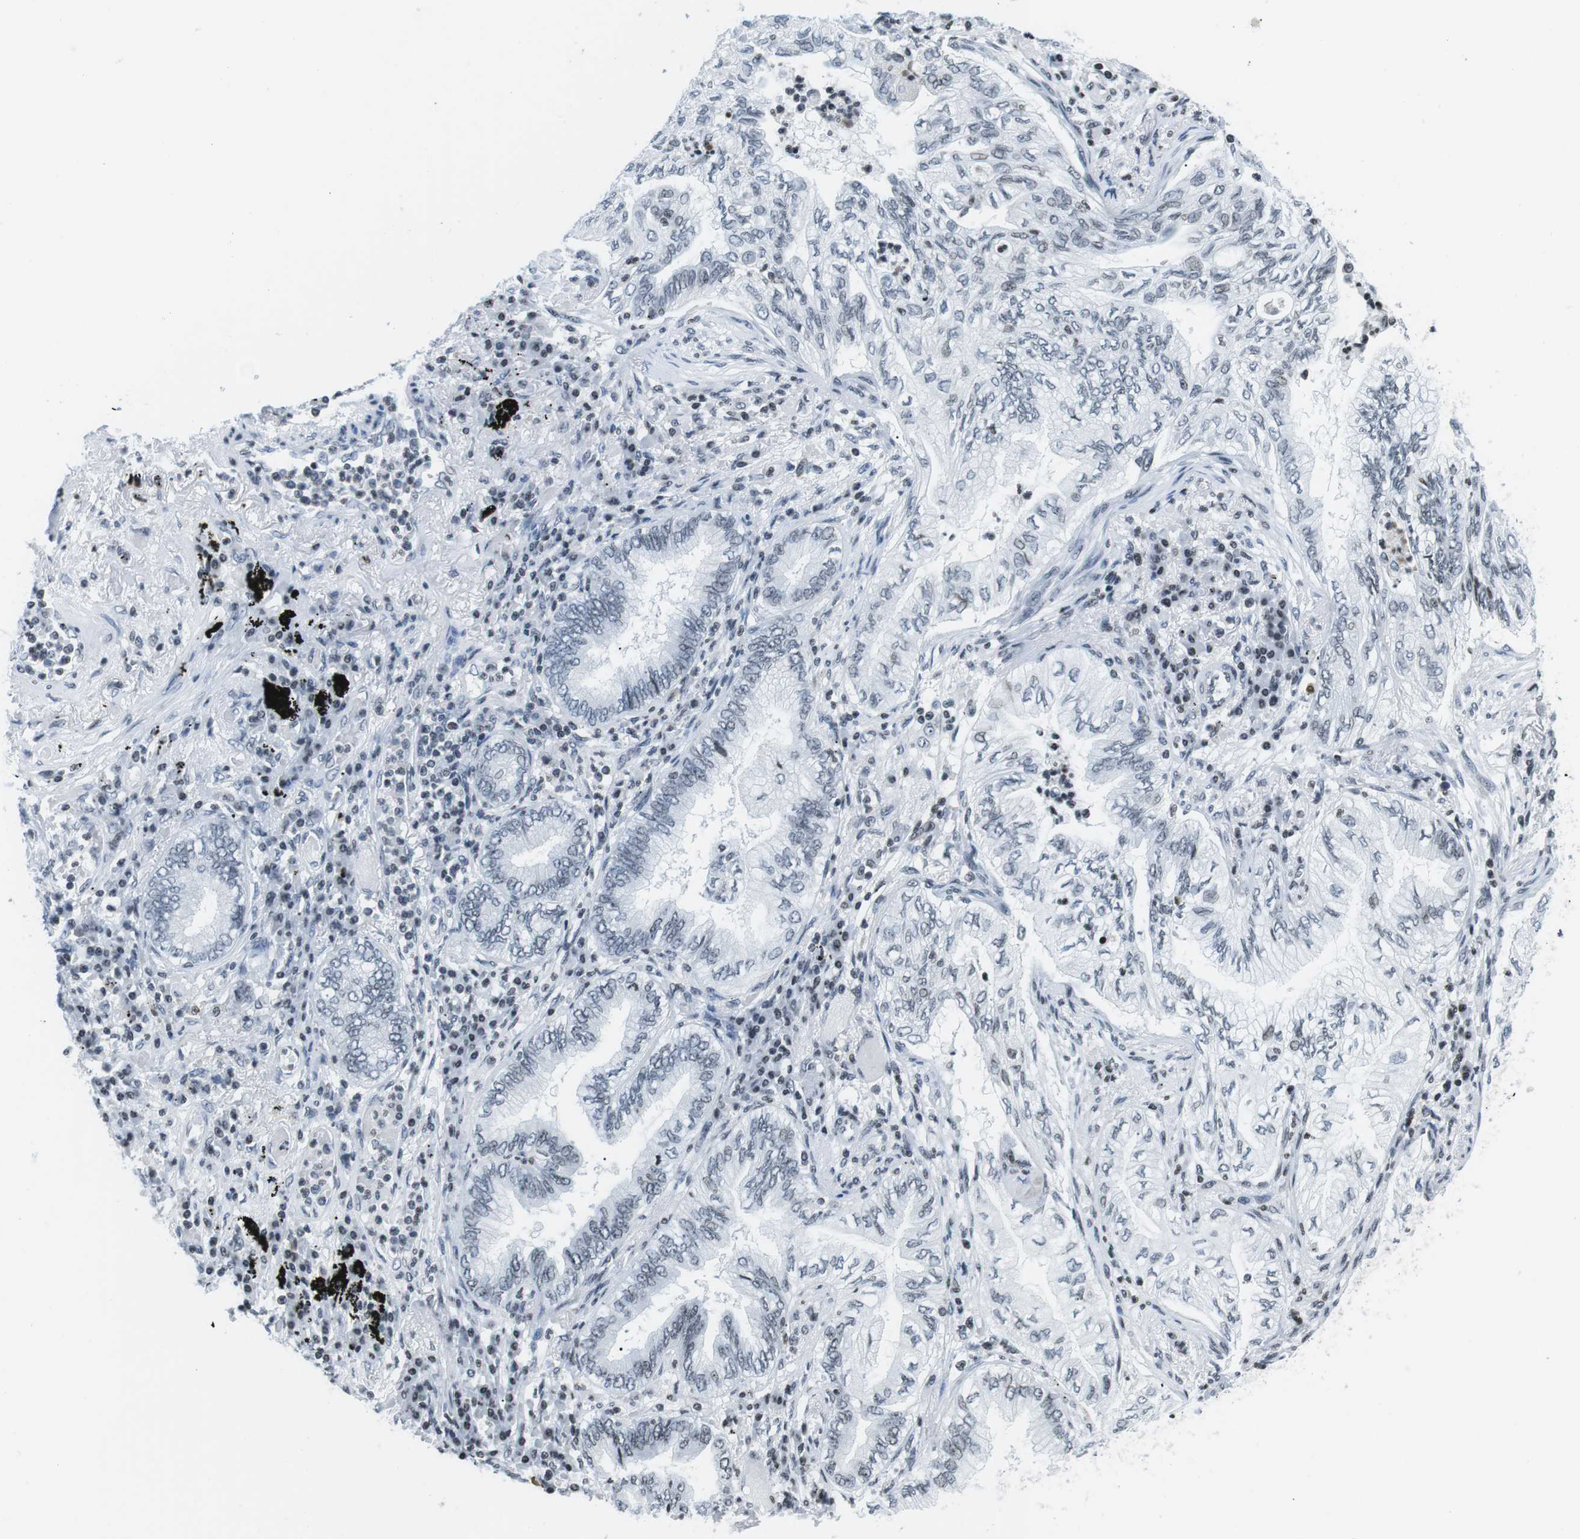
{"staining": {"intensity": "negative", "quantity": "none", "location": "none"}, "tissue": "lung cancer", "cell_type": "Tumor cells", "image_type": "cancer", "snomed": [{"axis": "morphology", "description": "Normal tissue, NOS"}, {"axis": "morphology", "description": "Adenocarcinoma, NOS"}, {"axis": "topography", "description": "Bronchus"}, {"axis": "topography", "description": "Lung"}], "caption": "Immunohistochemistry photomicrograph of human adenocarcinoma (lung) stained for a protein (brown), which reveals no staining in tumor cells. (Brightfield microscopy of DAB immunohistochemistry at high magnification).", "gene": "E2F2", "patient": {"sex": "female", "age": 70}}